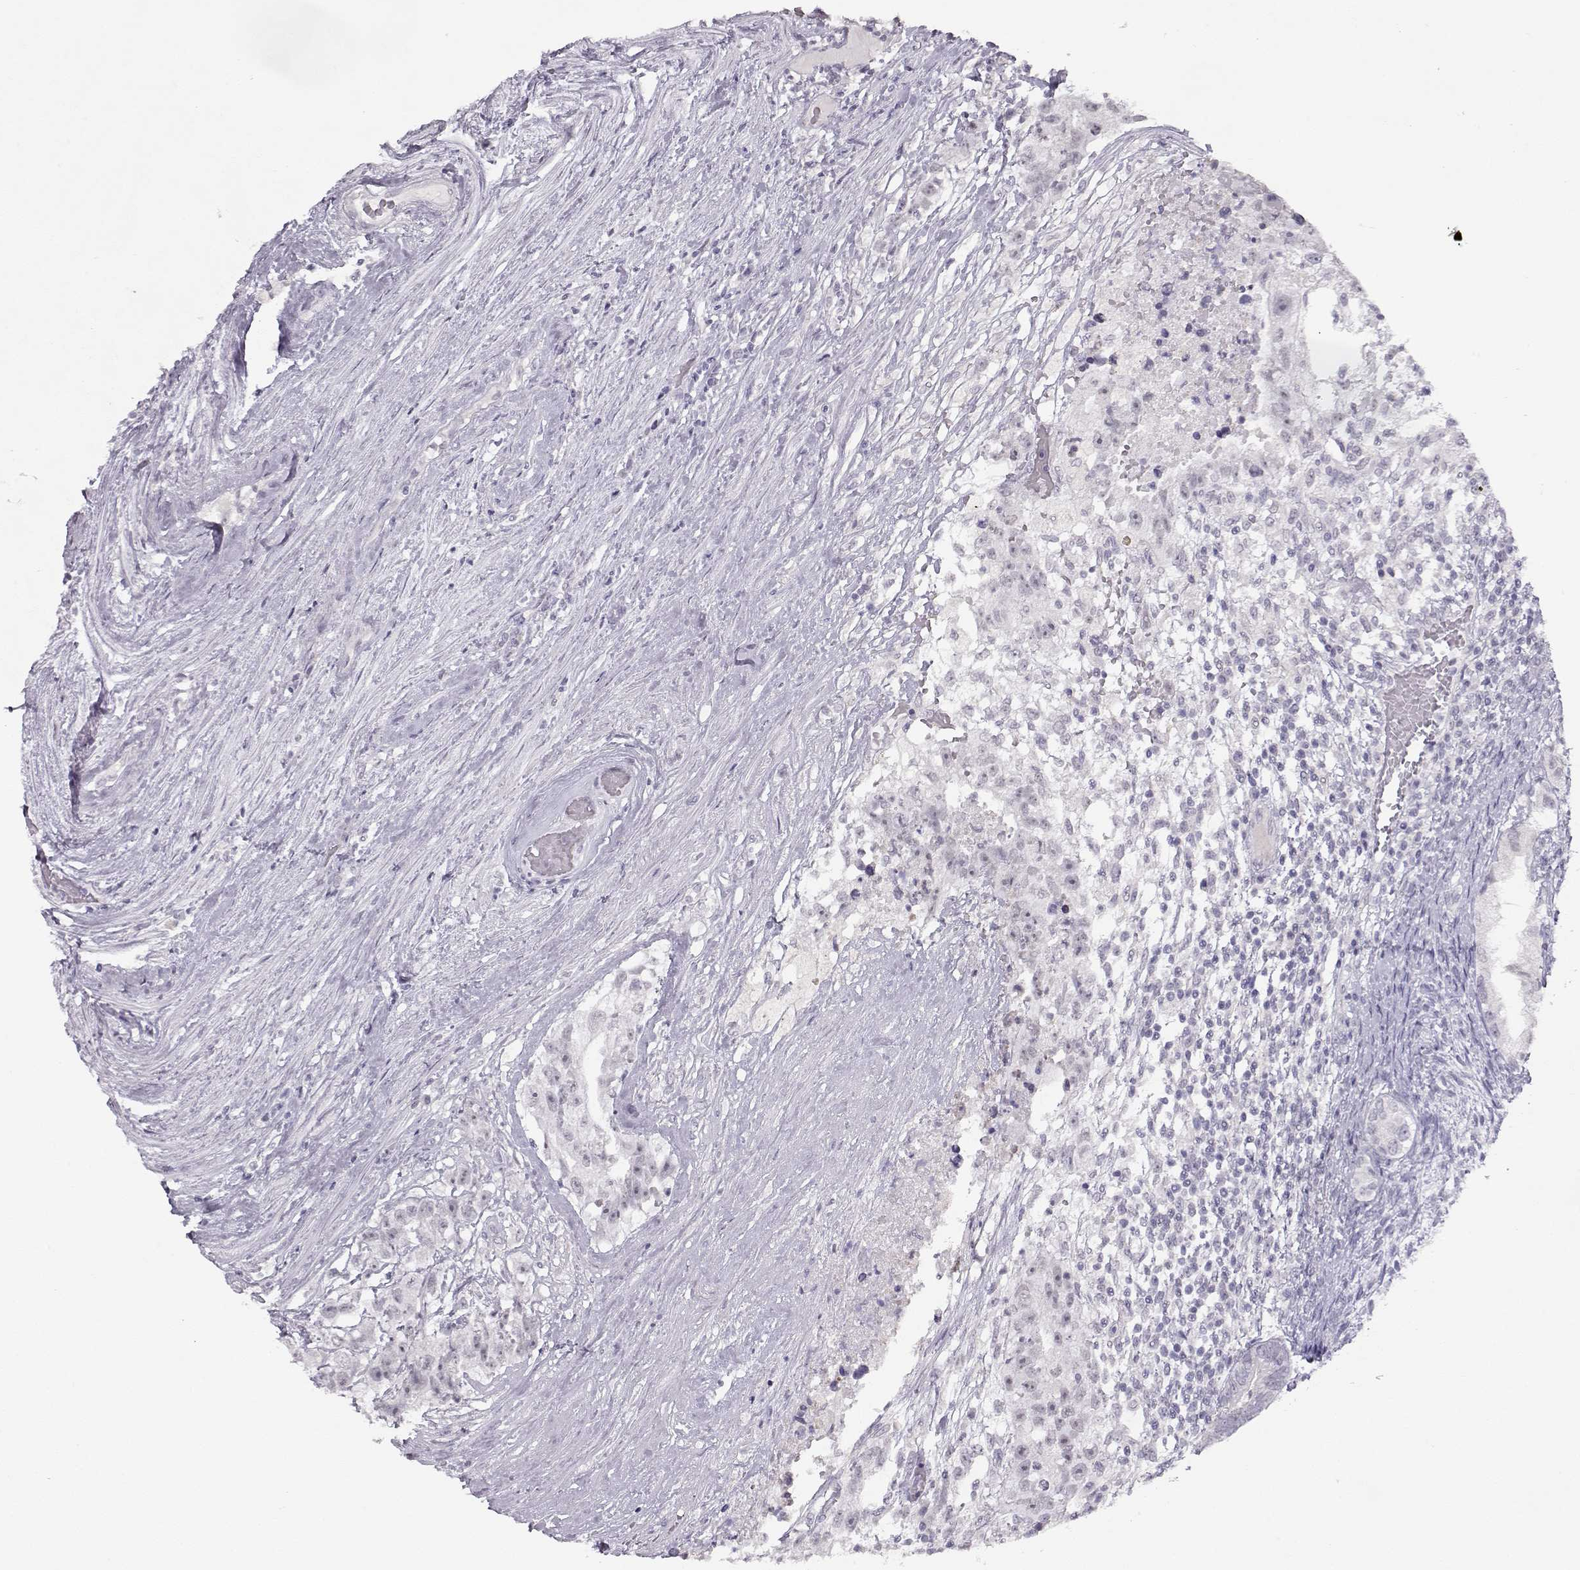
{"staining": {"intensity": "negative", "quantity": "none", "location": "none"}, "tissue": "testis cancer", "cell_type": "Tumor cells", "image_type": "cancer", "snomed": [{"axis": "morphology", "description": "Seminoma, NOS"}, {"axis": "morphology", "description": "Carcinoma, Embryonal, NOS"}, {"axis": "topography", "description": "Testis"}], "caption": "Human testis cancer stained for a protein using immunohistochemistry reveals no expression in tumor cells.", "gene": "IMPG1", "patient": {"sex": "male", "age": 41}}